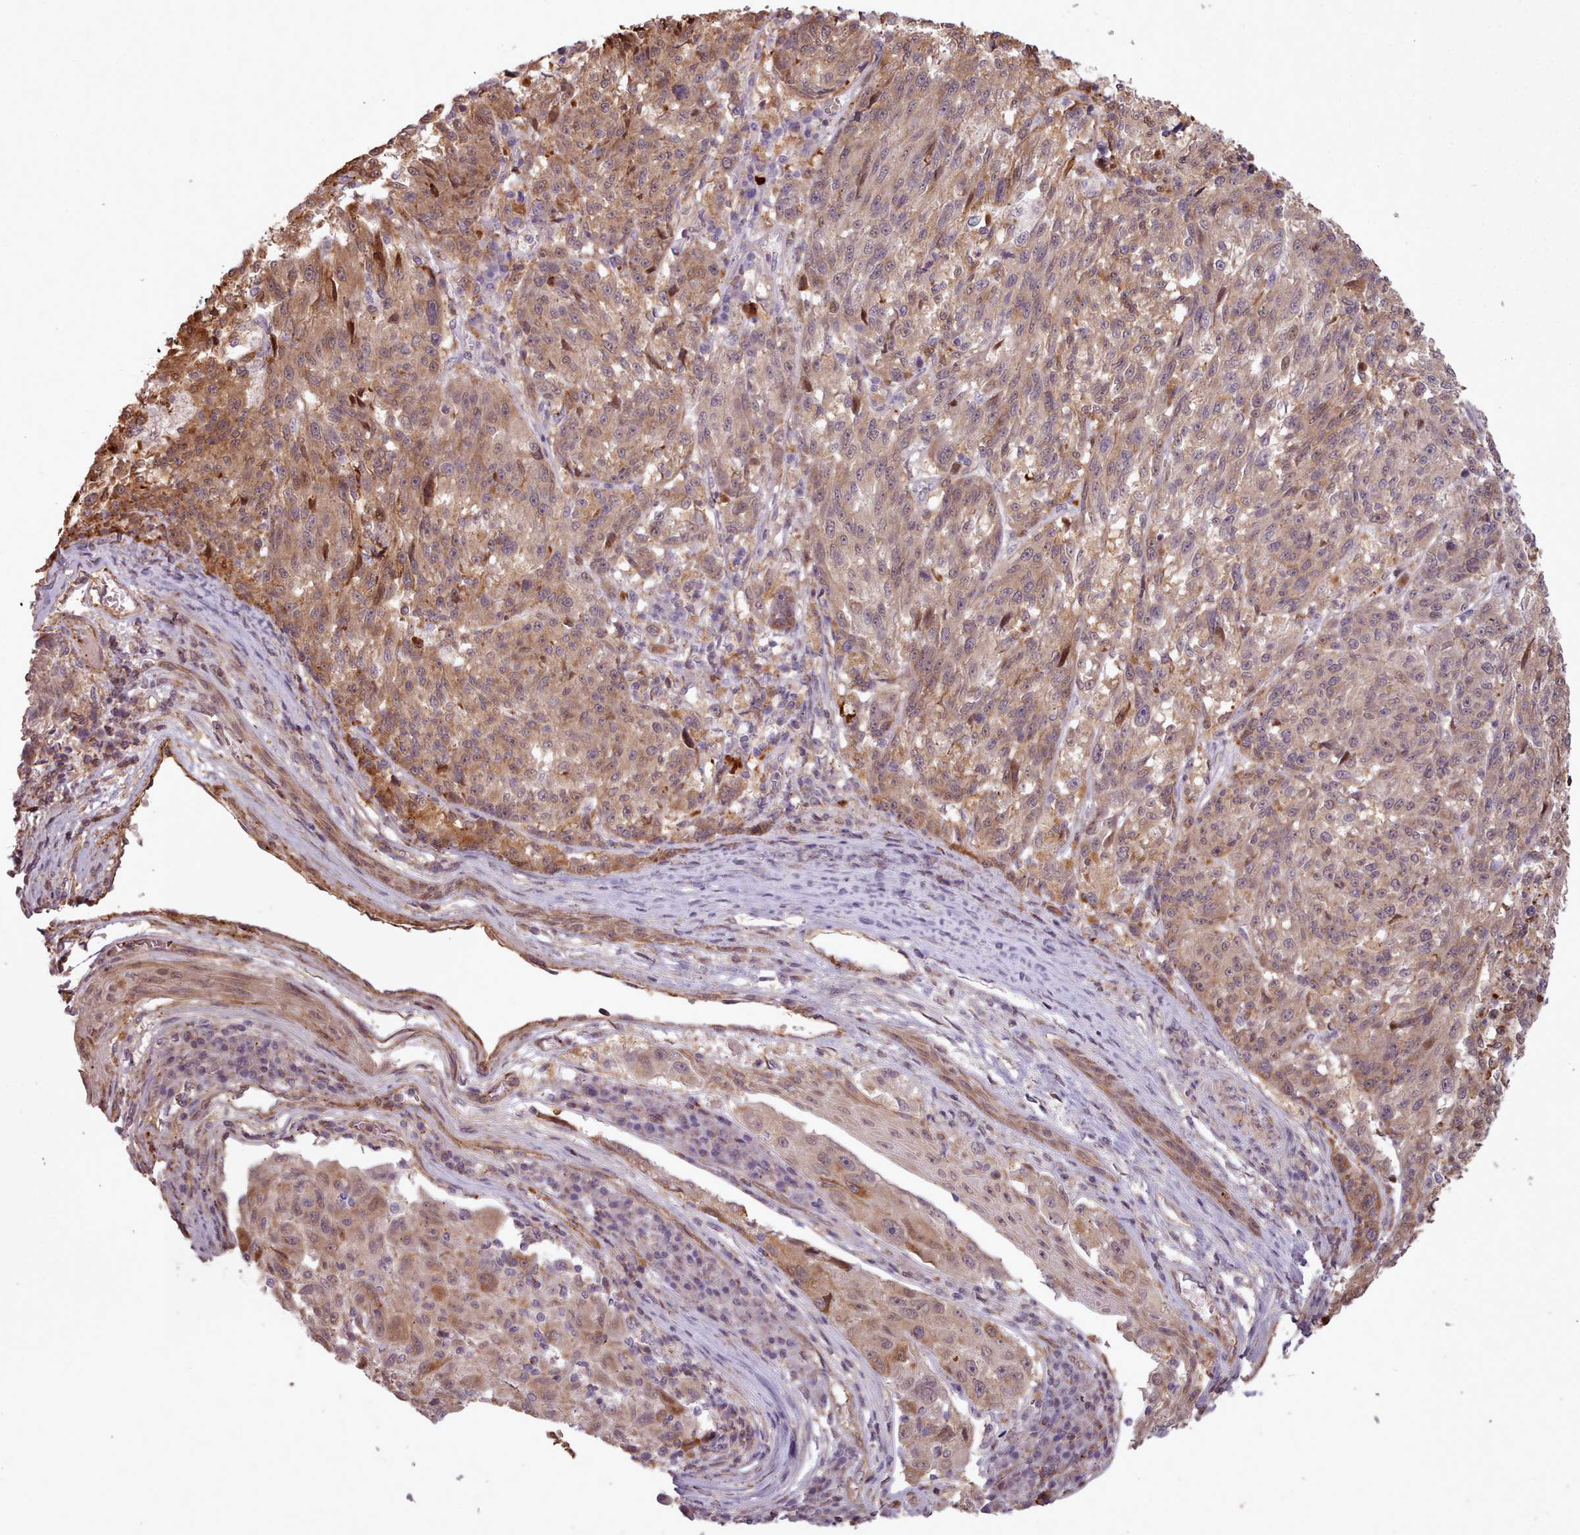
{"staining": {"intensity": "moderate", "quantity": ">75%", "location": "cytoplasmic/membranous"}, "tissue": "melanoma", "cell_type": "Tumor cells", "image_type": "cancer", "snomed": [{"axis": "morphology", "description": "Malignant melanoma, NOS"}, {"axis": "topography", "description": "Skin"}], "caption": "Melanoma tissue demonstrates moderate cytoplasmic/membranous staining in about >75% of tumor cells (brown staining indicates protein expression, while blue staining denotes nuclei).", "gene": "ZMYM4", "patient": {"sex": "male", "age": 53}}